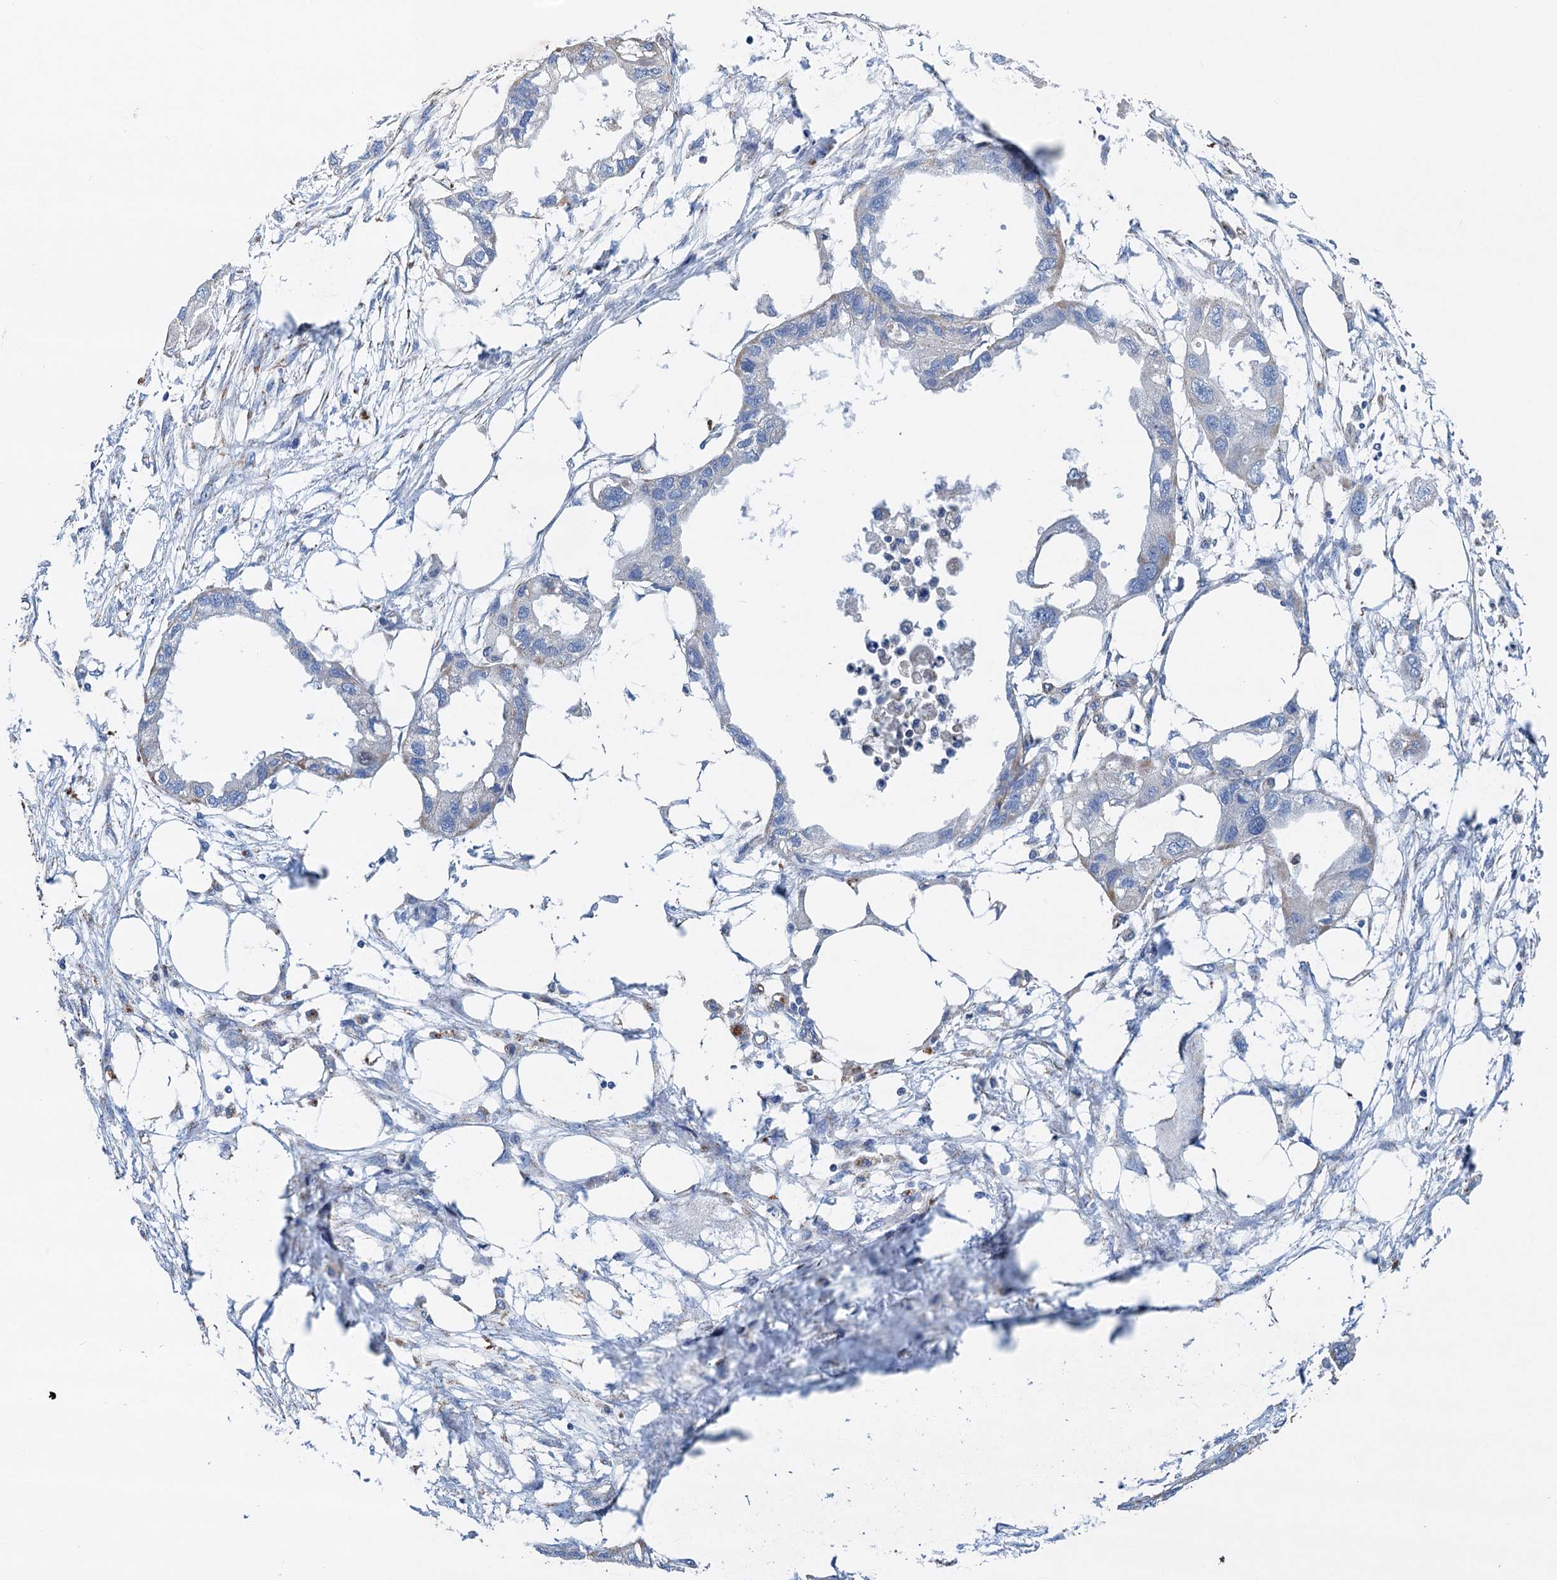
{"staining": {"intensity": "negative", "quantity": "none", "location": "none"}, "tissue": "endometrial cancer", "cell_type": "Tumor cells", "image_type": "cancer", "snomed": [{"axis": "morphology", "description": "Adenocarcinoma, NOS"}, {"axis": "morphology", "description": "Adenocarcinoma, metastatic, NOS"}, {"axis": "topography", "description": "Adipose tissue"}, {"axis": "topography", "description": "Endometrium"}], "caption": "High power microscopy image of an IHC photomicrograph of endometrial cancer, revealing no significant expression in tumor cells.", "gene": "DGLUCY", "patient": {"sex": "female", "age": 67}}